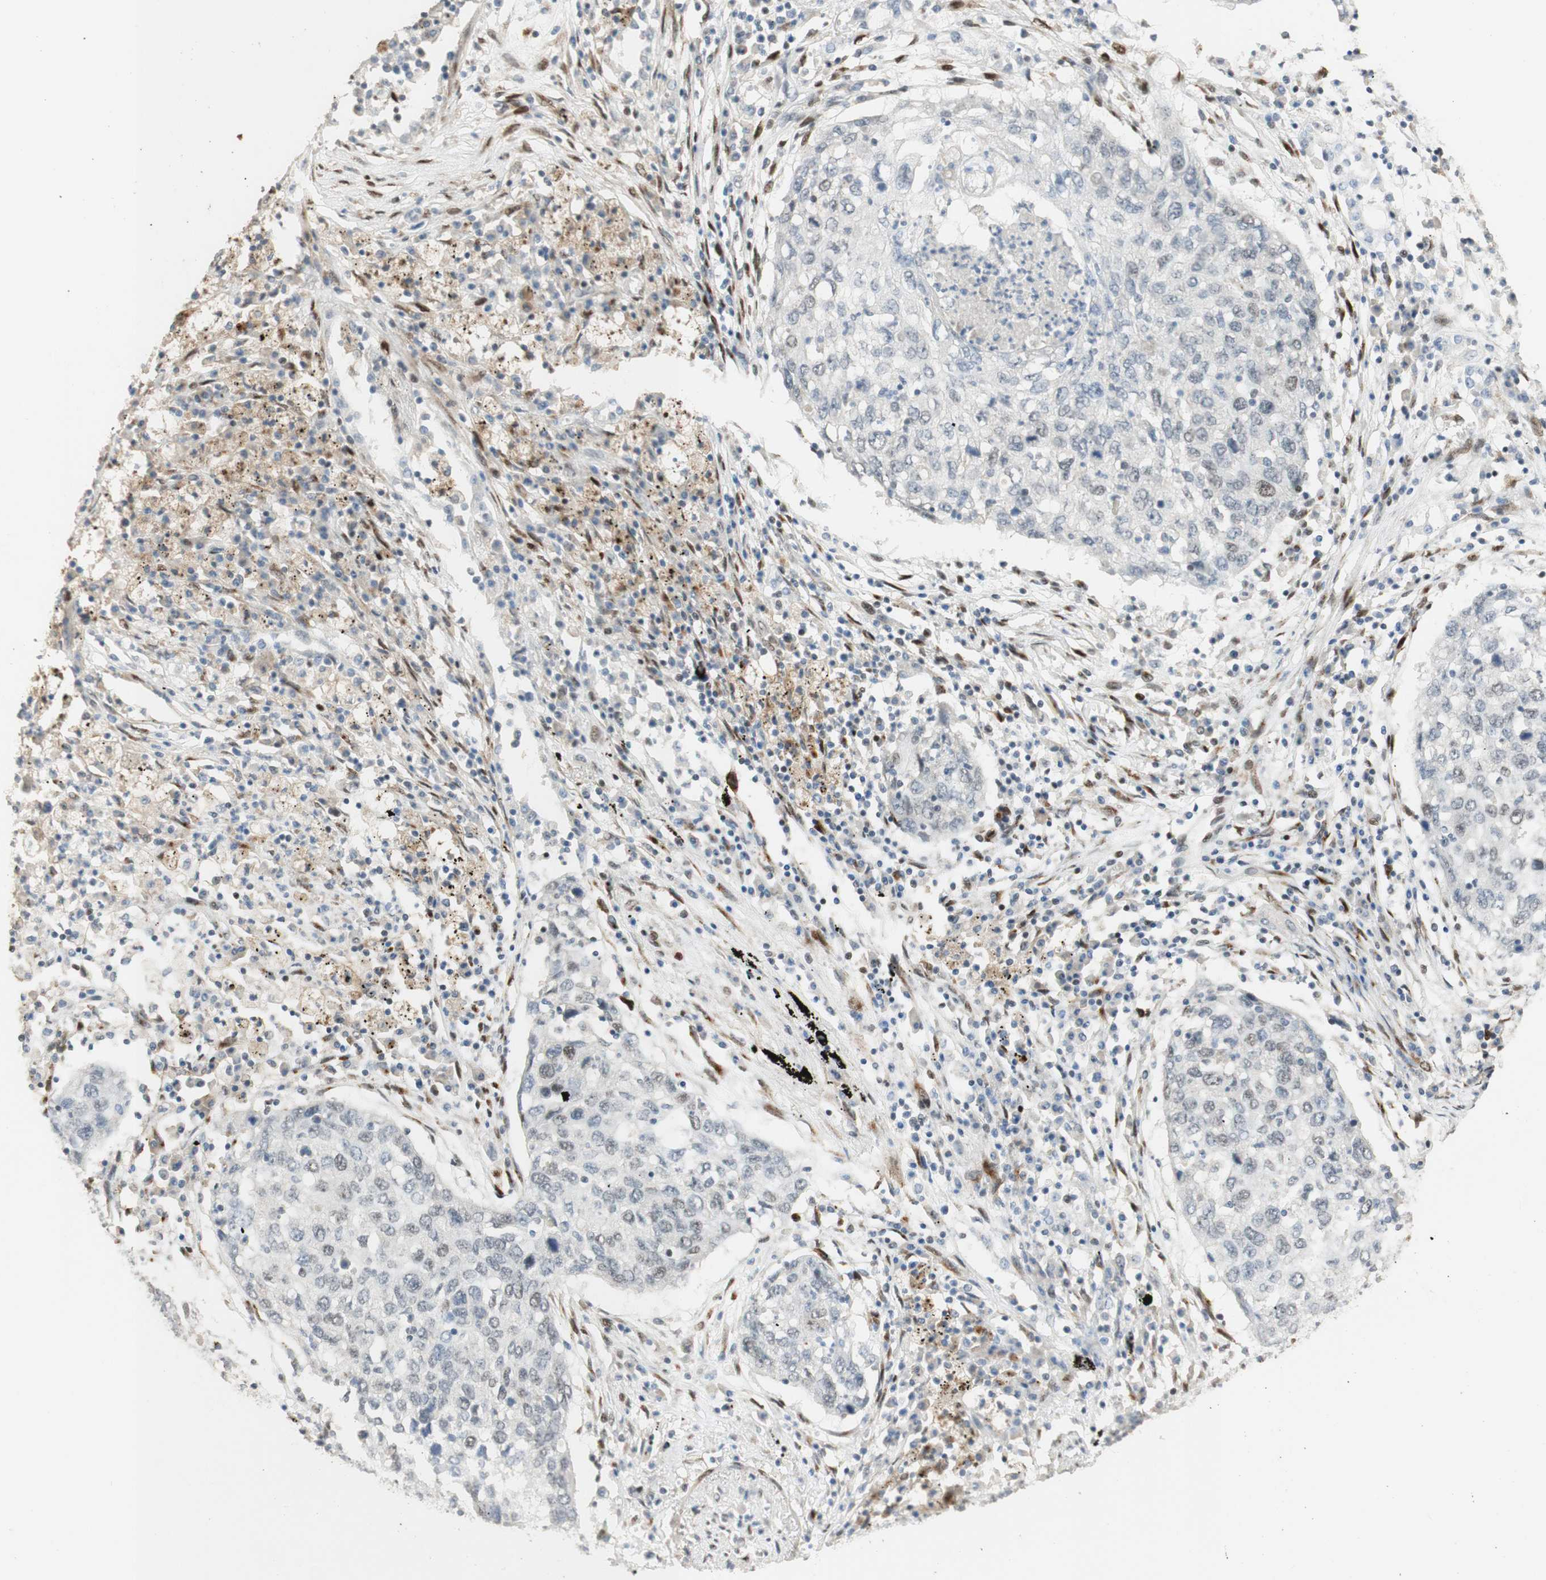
{"staining": {"intensity": "negative", "quantity": "none", "location": "none"}, "tissue": "lung cancer", "cell_type": "Tumor cells", "image_type": "cancer", "snomed": [{"axis": "morphology", "description": "Squamous cell carcinoma, NOS"}, {"axis": "topography", "description": "Lung"}], "caption": "This micrograph is of lung squamous cell carcinoma stained with IHC to label a protein in brown with the nuclei are counter-stained blue. There is no positivity in tumor cells.", "gene": "FOXP1", "patient": {"sex": "female", "age": 63}}